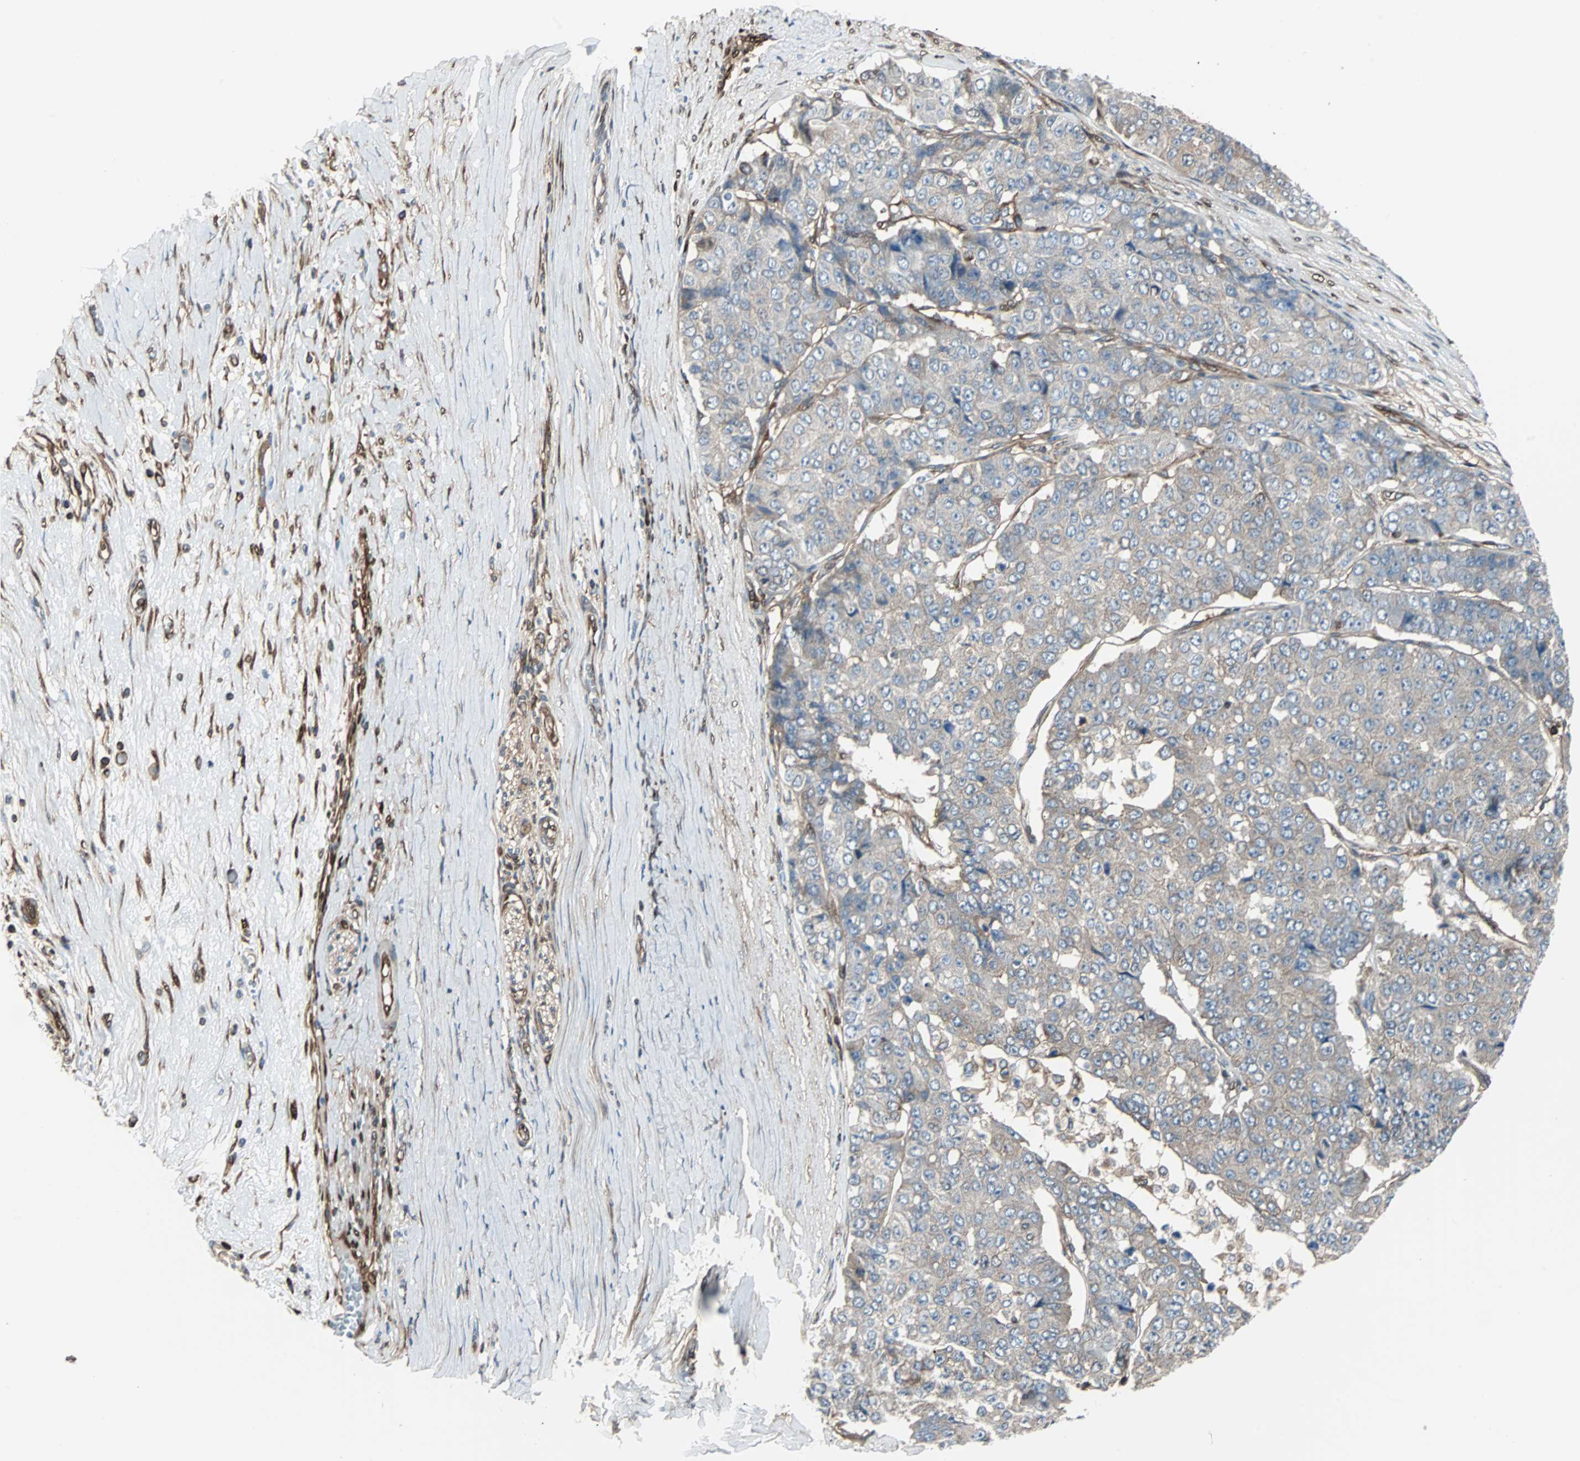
{"staining": {"intensity": "weak", "quantity": ">75%", "location": "cytoplasmic/membranous"}, "tissue": "pancreatic cancer", "cell_type": "Tumor cells", "image_type": "cancer", "snomed": [{"axis": "morphology", "description": "Adenocarcinoma, NOS"}, {"axis": "topography", "description": "Pancreas"}], "caption": "Protein staining reveals weak cytoplasmic/membranous expression in approximately >75% of tumor cells in pancreatic cancer. The staining was performed using DAB (3,3'-diaminobenzidine), with brown indicating positive protein expression. Nuclei are stained blue with hematoxylin.", "gene": "RELA", "patient": {"sex": "male", "age": 50}}